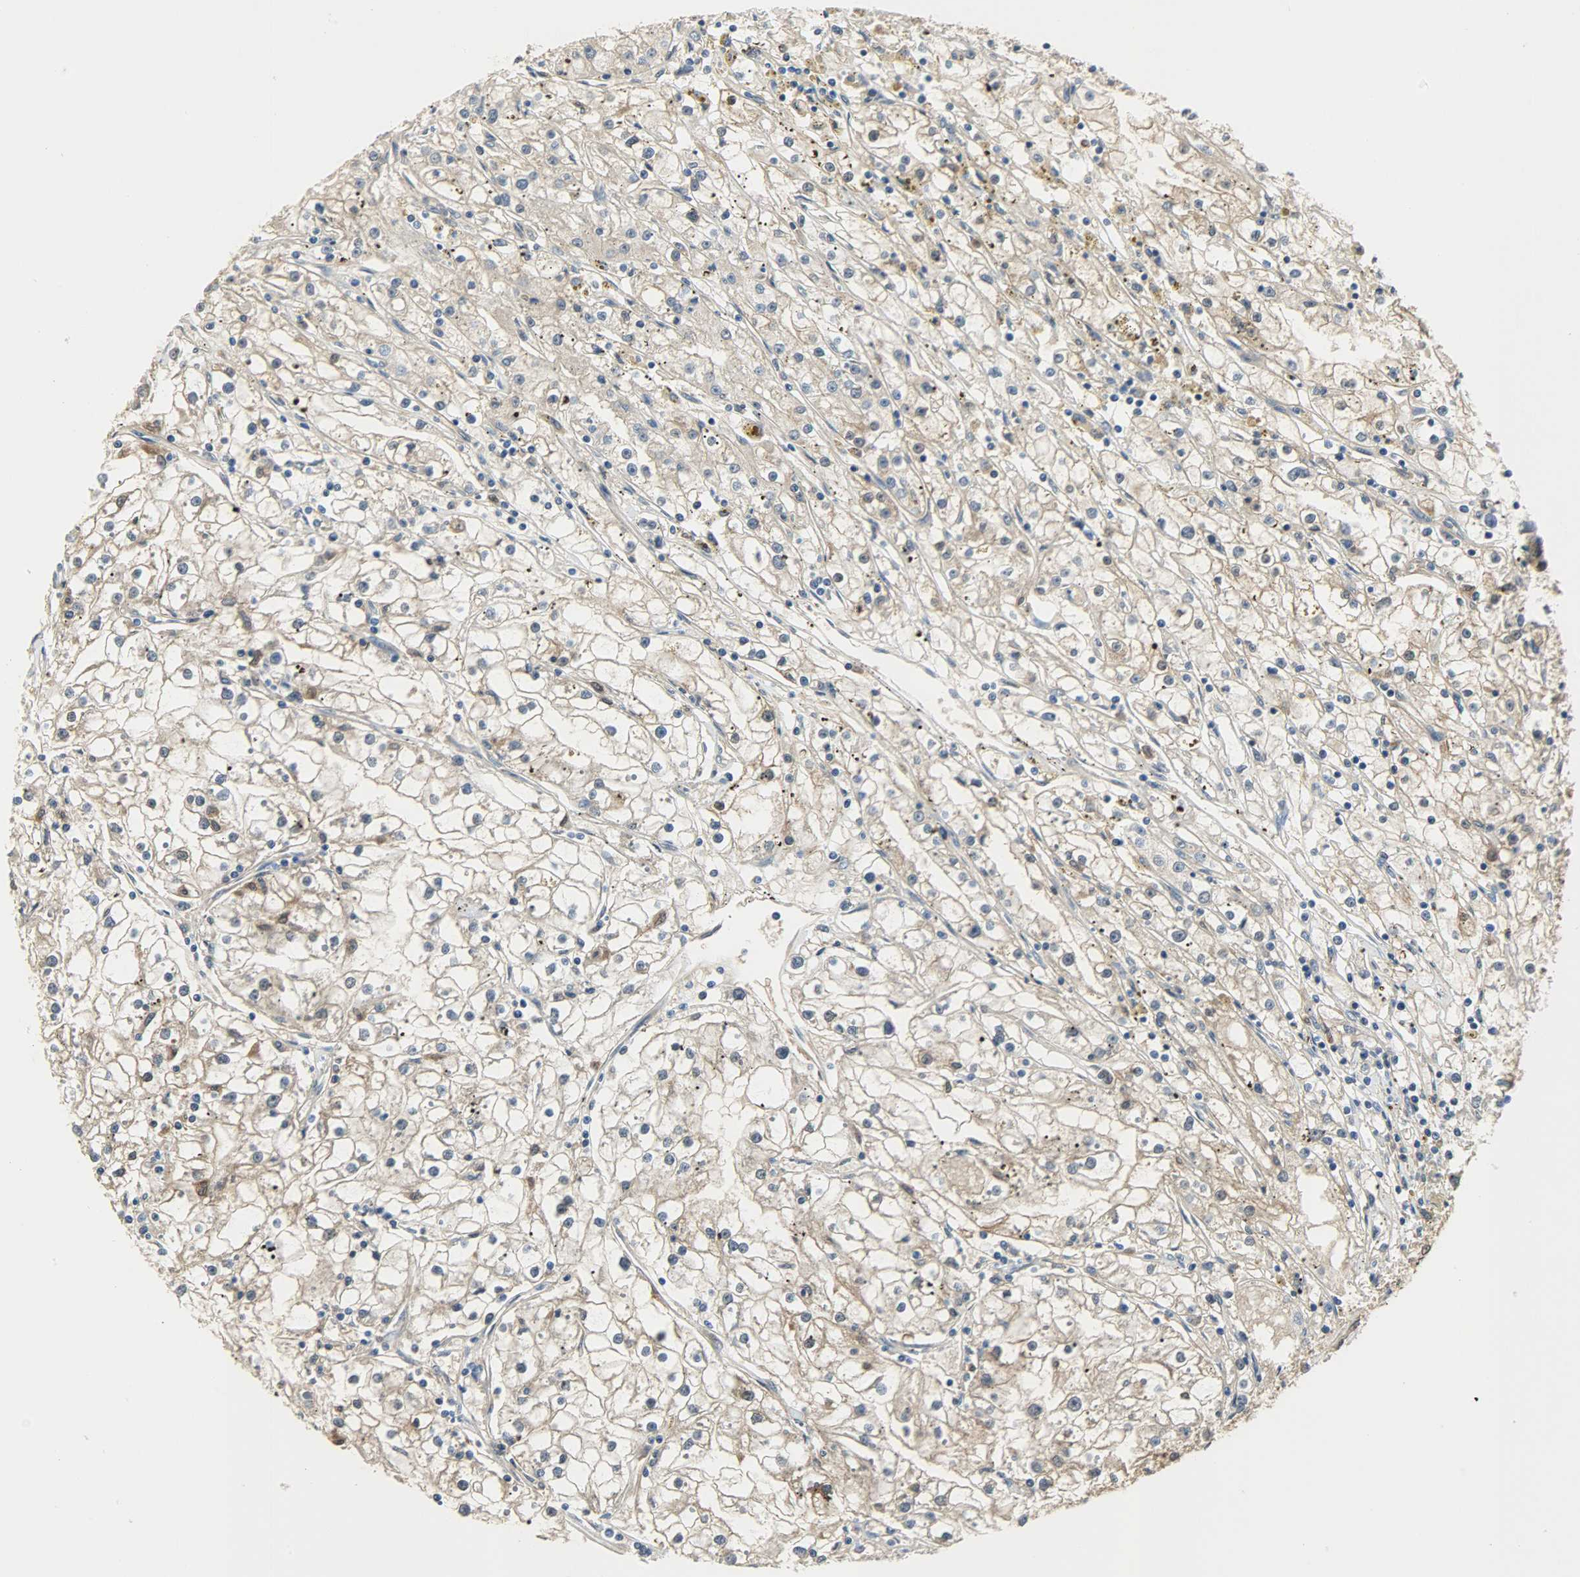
{"staining": {"intensity": "moderate", "quantity": "25%-75%", "location": "cytoplasmic/membranous"}, "tissue": "renal cancer", "cell_type": "Tumor cells", "image_type": "cancer", "snomed": [{"axis": "morphology", "description": "Adenocarcinoma, NOS"}, {"axis": "topography", "description": "Kidney"}], "caption": "A brown stain shows moderate cytoplasmic/membranous positivity of a protein in human renal adenocarcinoma tumor cells.", "gene": "EIF4EBP1", "patient": {"sex": "male", "age": 56}}